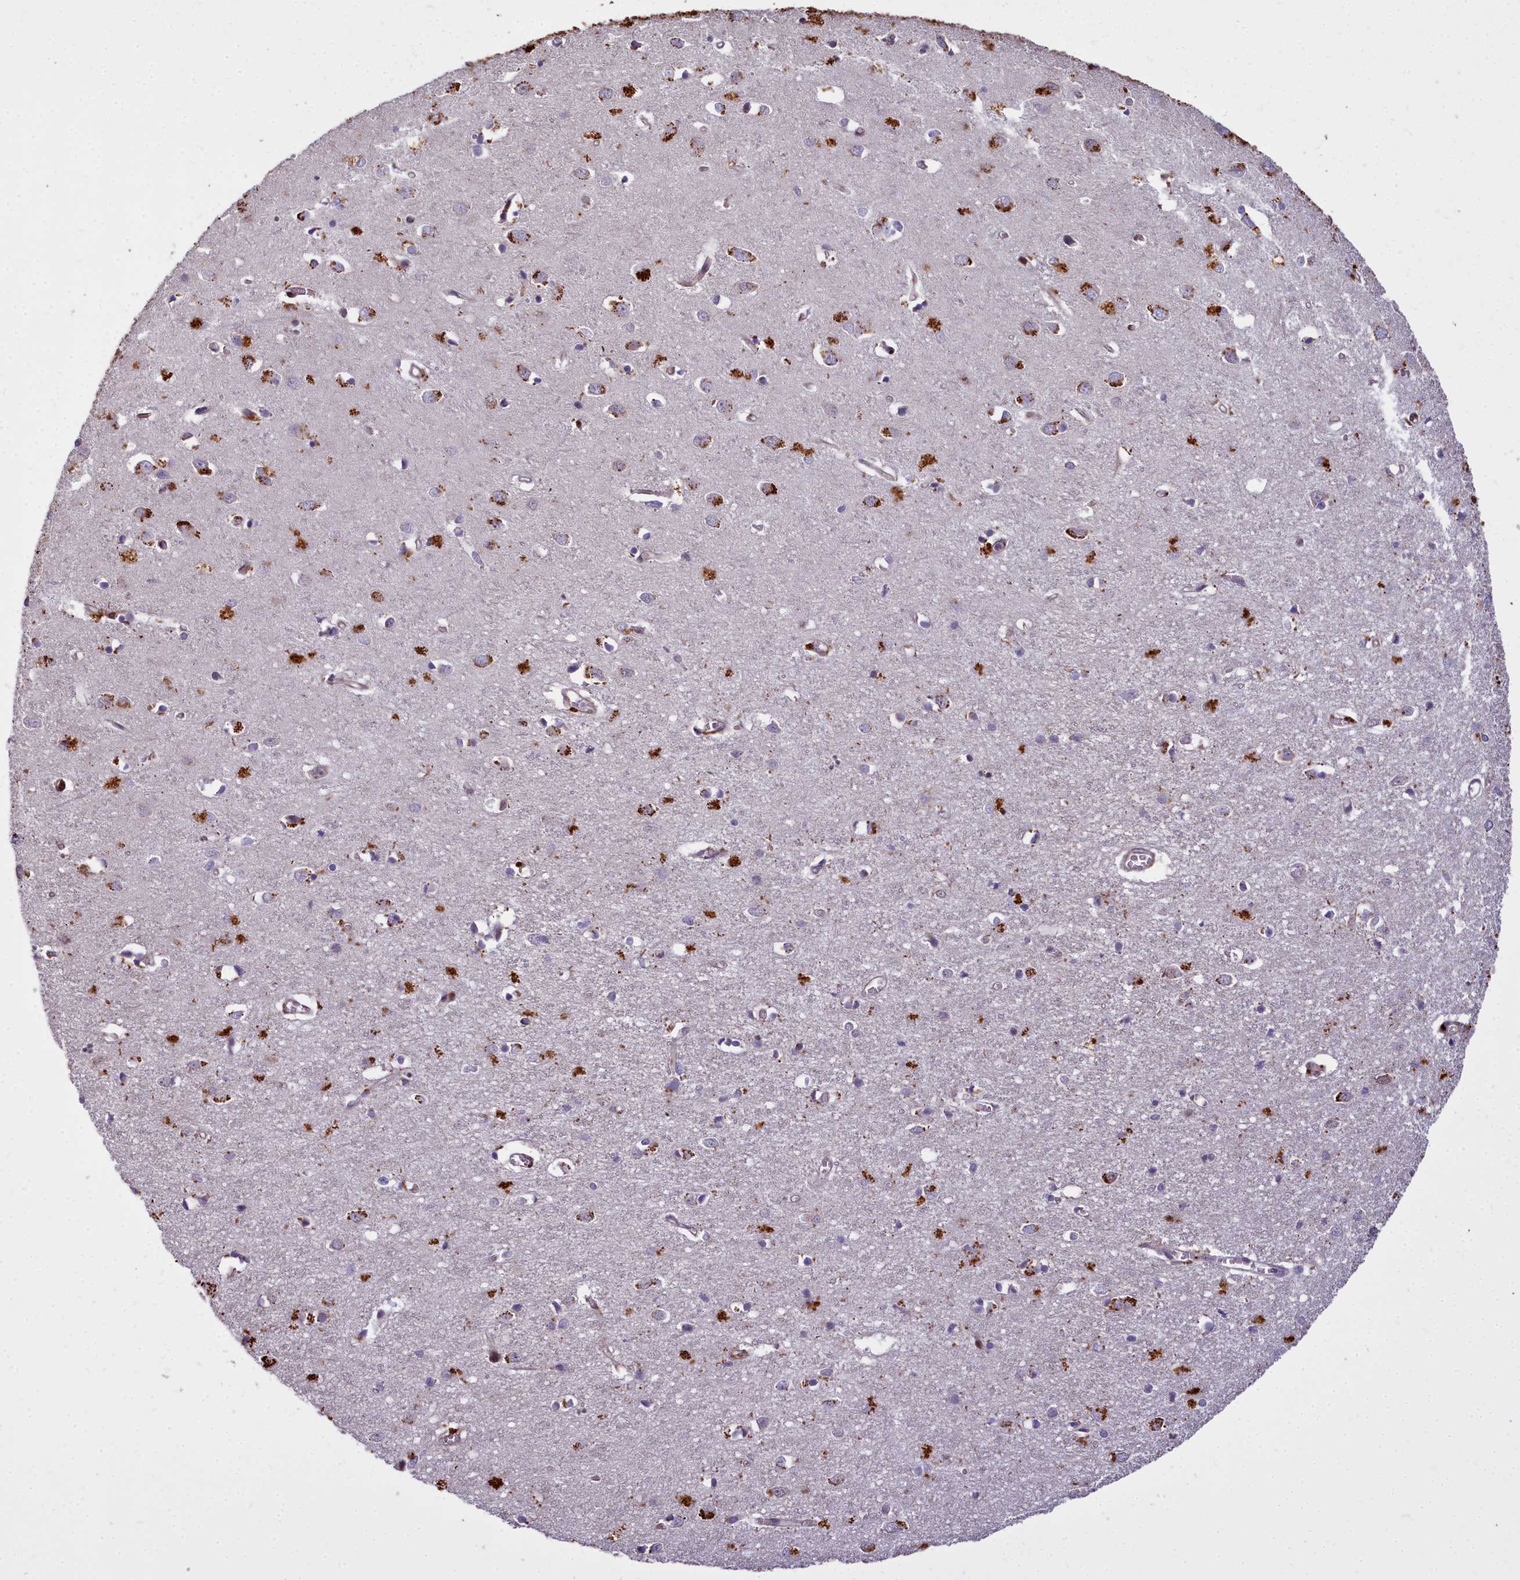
{"staining": {"intensity": "moderate", "quantity": ">75%", "location": "cytoplasmic/membranous"}, "tissue": "cerebral cortex", "cell_type": "Endothelial cells", "image_type": "normal", "snomed": [{"axis": "morphology", "description": "Normal tissue, NOS"}, {"axis": "topography", "description": "Cerebral cortex"}], "caption": "Protein staining by immunohistochemistry (IHC) exhibits moderate cytoplasmic/membranous staining in approximately >75% of endothelial cells in normal cerebral cortex.", "gene": "GLYATL3", "patient": {"sex": "female", "age": 64}}